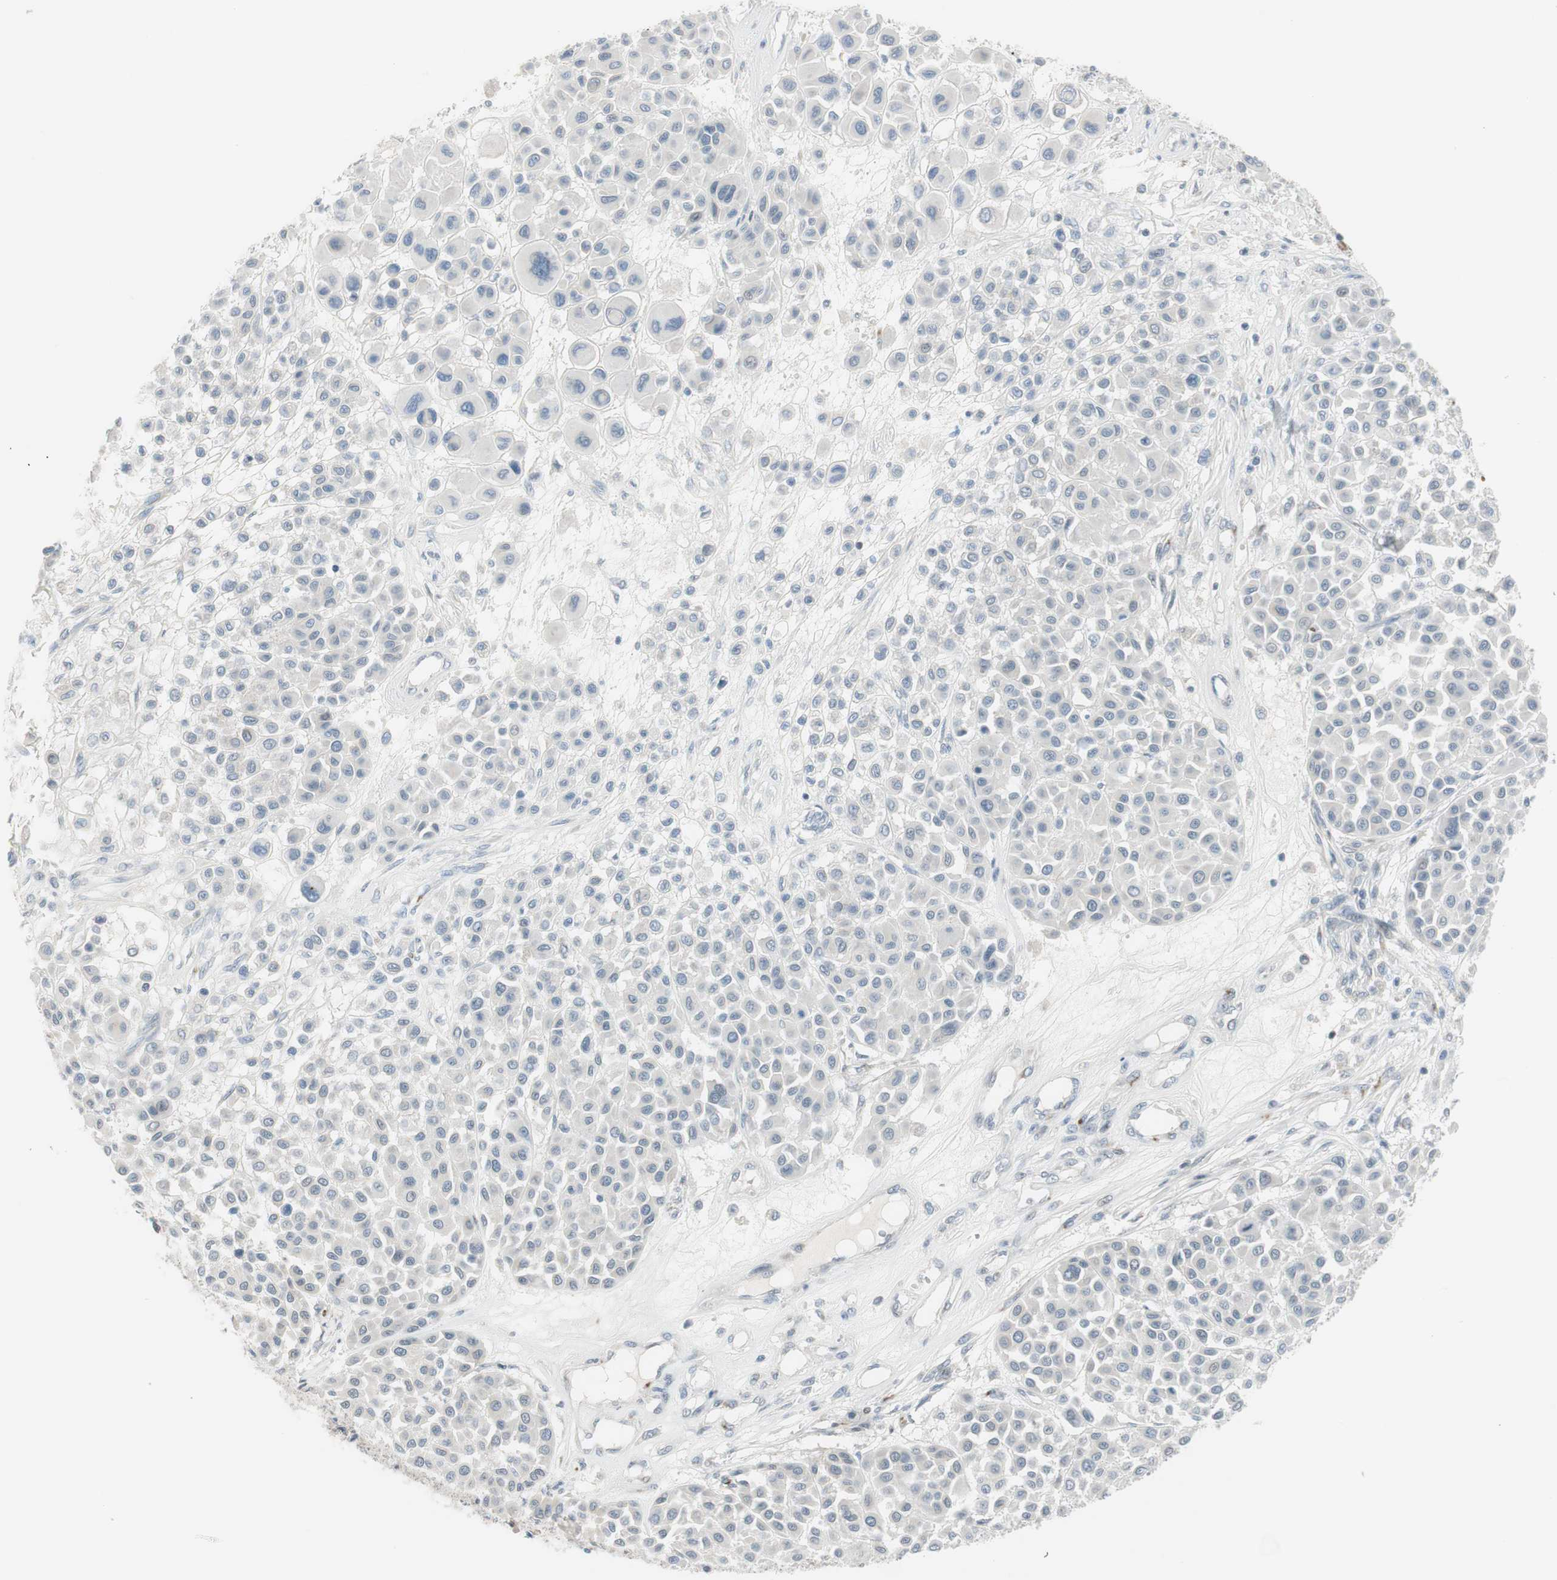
{"staining": {"intensity": "negative", "quantity": "none", "location": "none"}, "tissue": "melanoma", "cell_type": "Tumor cells", "image_type": "cancer", "snomed": [{"axis": "morphology", "description": "Malignant melanoma, Metastatic site"}, {"axis": "topography", "description": "Soft tissue"}], "caption": "The immunohistochemistry (IHC) photomicrograph has no significant positivity in tumor cells of melanoma tissue. (Stains: DAB (3,3'-diaminobenzidine) IHC with hematoxylin counter stain, Microscopy: brightfield microscopy at high magnification).", "gene": "B4GALNT1", "patient": {"sex": "male", "age": 41}}